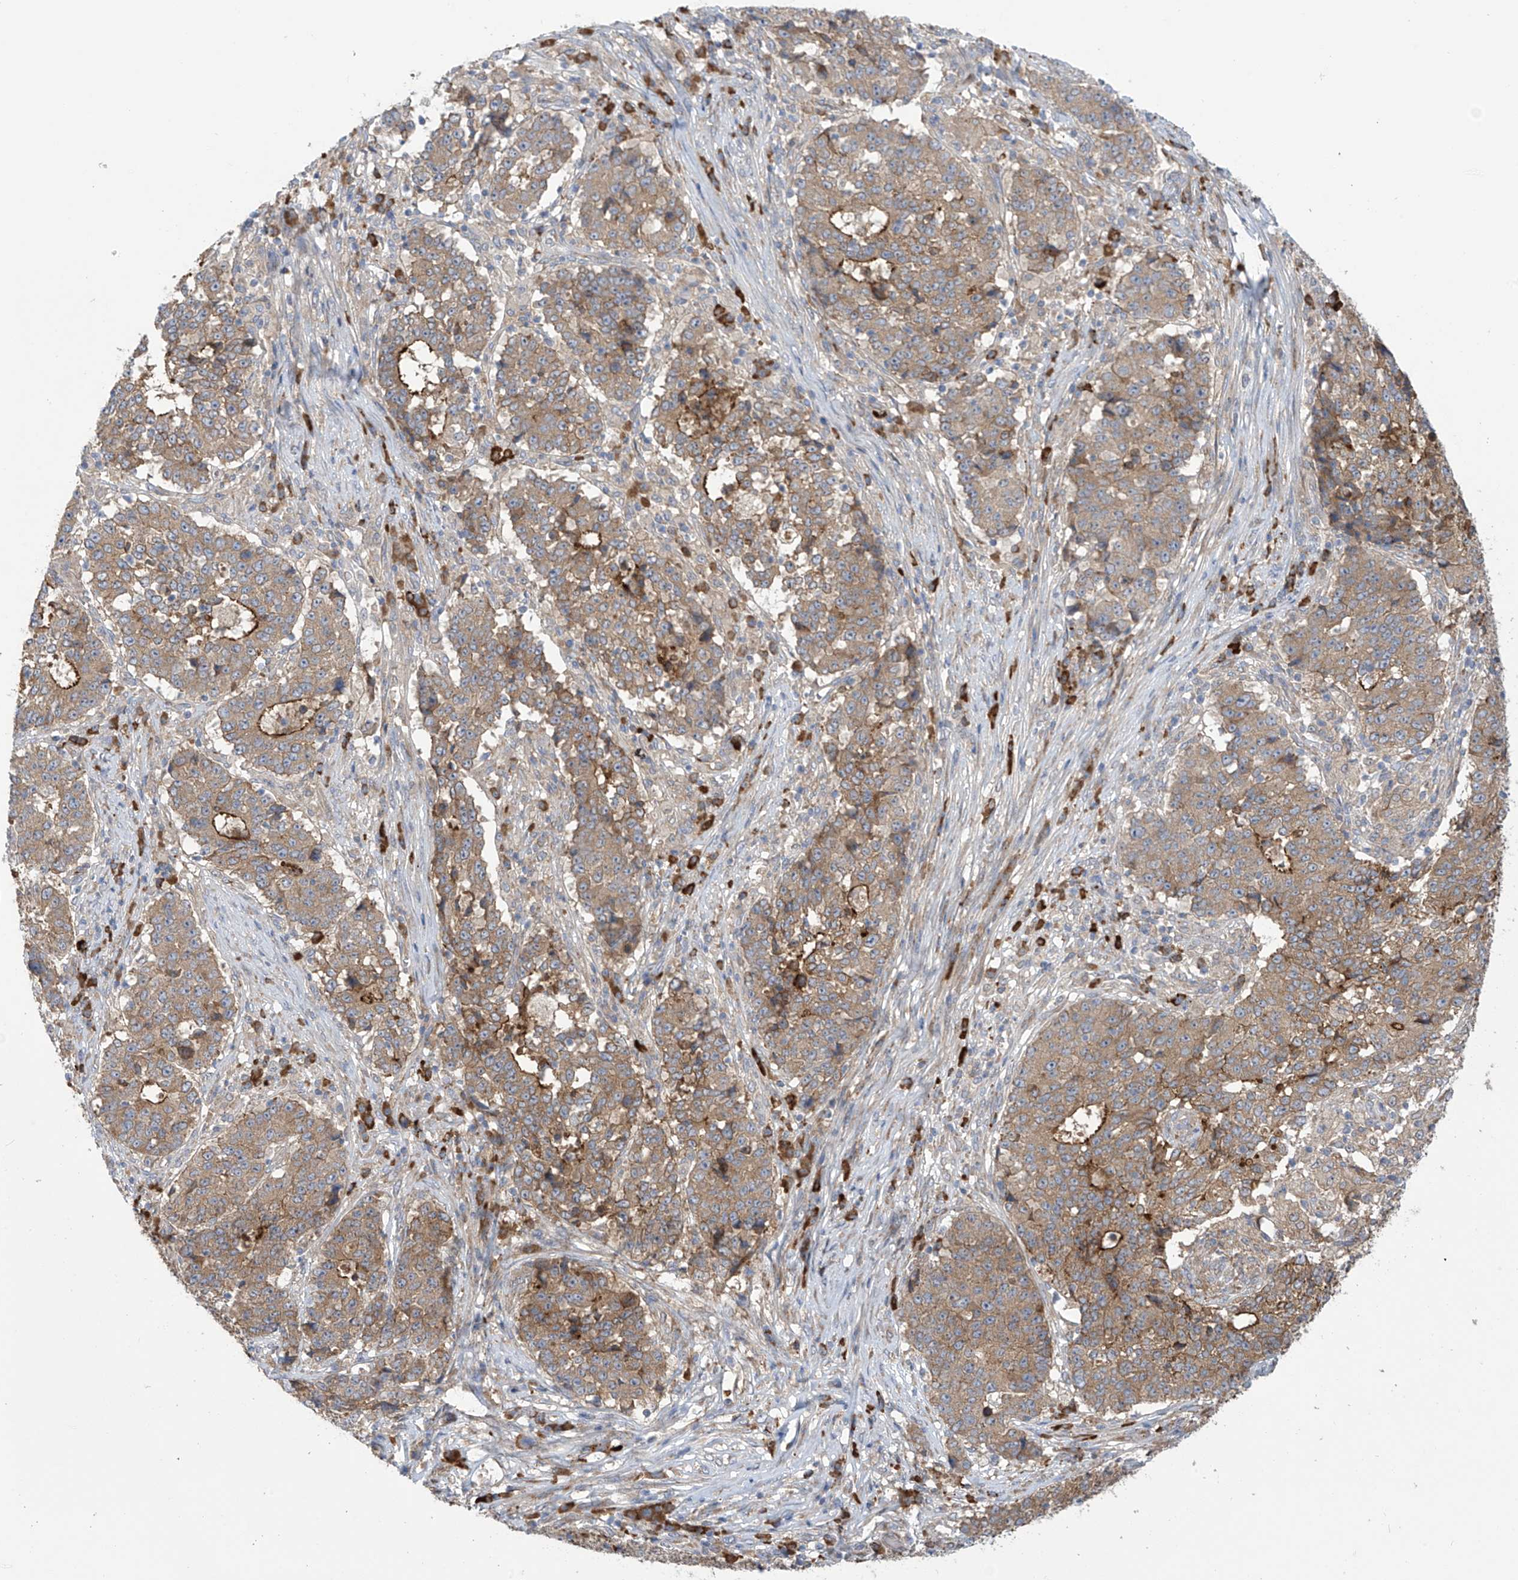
{"staining": {"intensity": "moderate", "quantity": ">75%", "location": "cytoplasmic/membranous"}, "tissue": "stomach cancer", "cell_type": "Tumor cells", "image_type": "cancer", "snomed": [{"axis": "morphology", "description": "Adenocarcinoma, NOS"}, {"axis": "topography", "description": "Stomach"}], "caption": "IHC of stomach cancer demonstrates medium levels of moderate cytoplasmic/membranous positivity in approximately >75% of tumor cells. (brown staining indicates protein expression, while blue staining denotes nuclei).", "gene": "KIAA1522", "patient": {"sex": "male", "age": 59}}